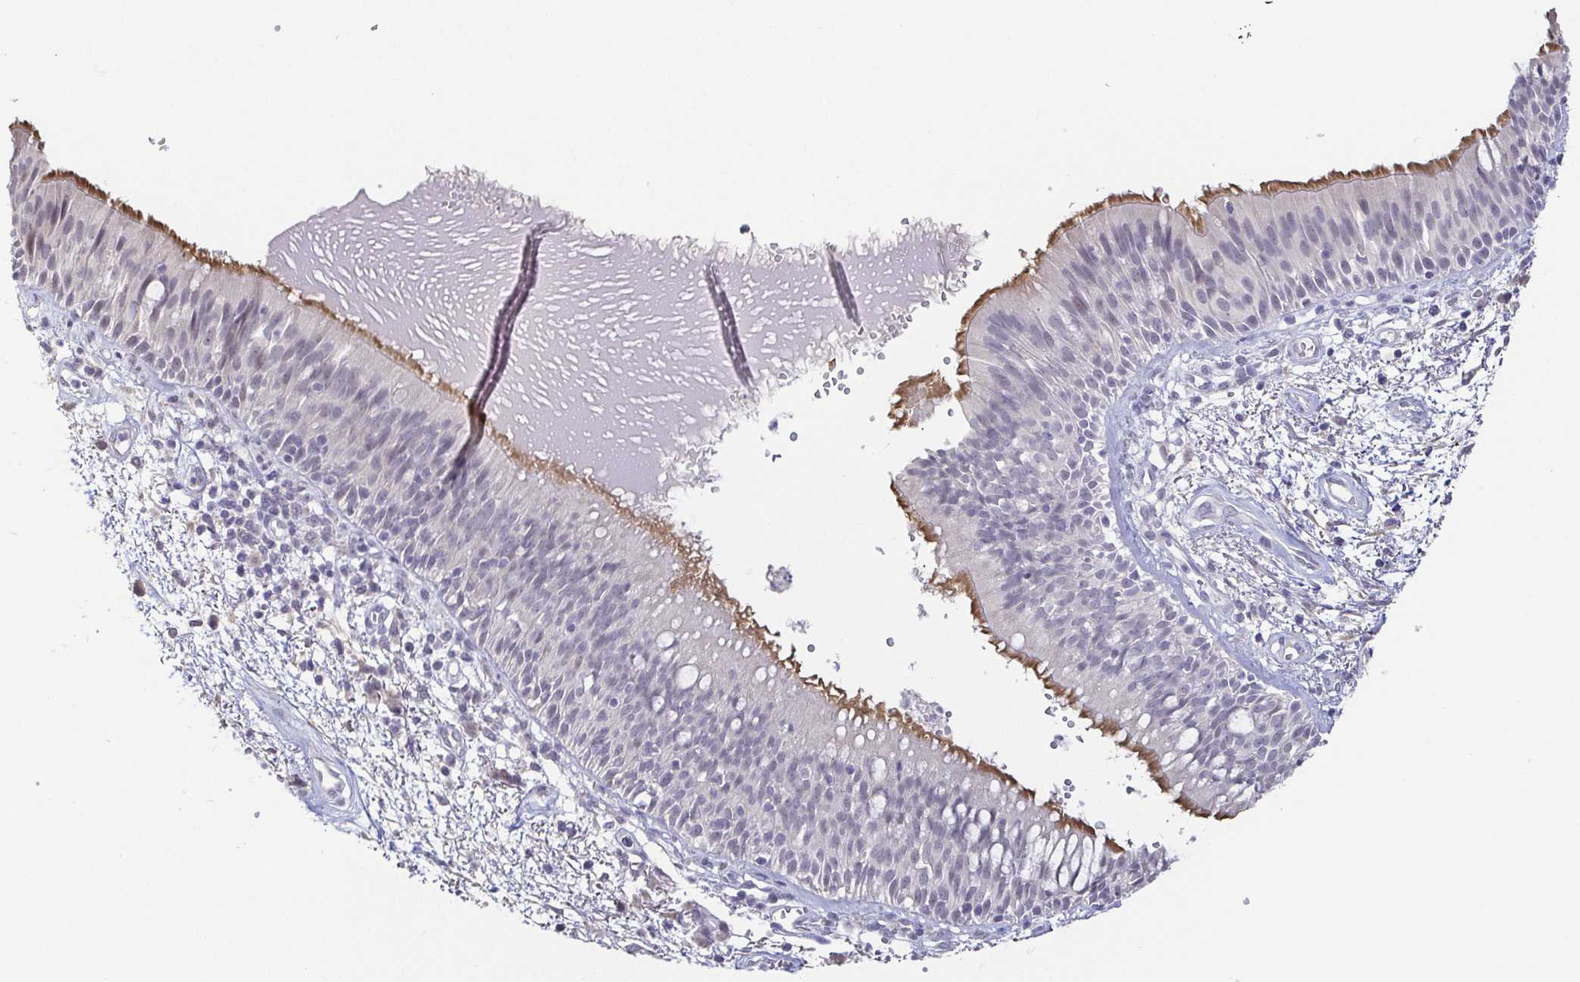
{"staining": {"intensity": "moderate", "quantity": "25%-75%", "location": "cytoplasmic/membranous"}, "tissue": "bronchus", "cell_type": "Respiratory epithelial cells", "image_type": "normal", "snomed": [{"axis": "morphology", "description": "Normal tissue, NOS"}, {"axis": "morphology", "description": "Squamous cell carcinoma, NOS"}, {"axis": "topography", "description": "Cartilage tissue"}, {"axis": "topography", "description": "Bronchus"}, {"axis": "topography", "description": "Lung"}], "caption": "Immunohistochemistry of normal bronchus demonstrates medium levels of moderate cytoplasmic/membranous expression in about 25%-75% of respiratory epithelial cells.", "gene": "NEFH", "patient": {"sex": "male", "age": 66}}